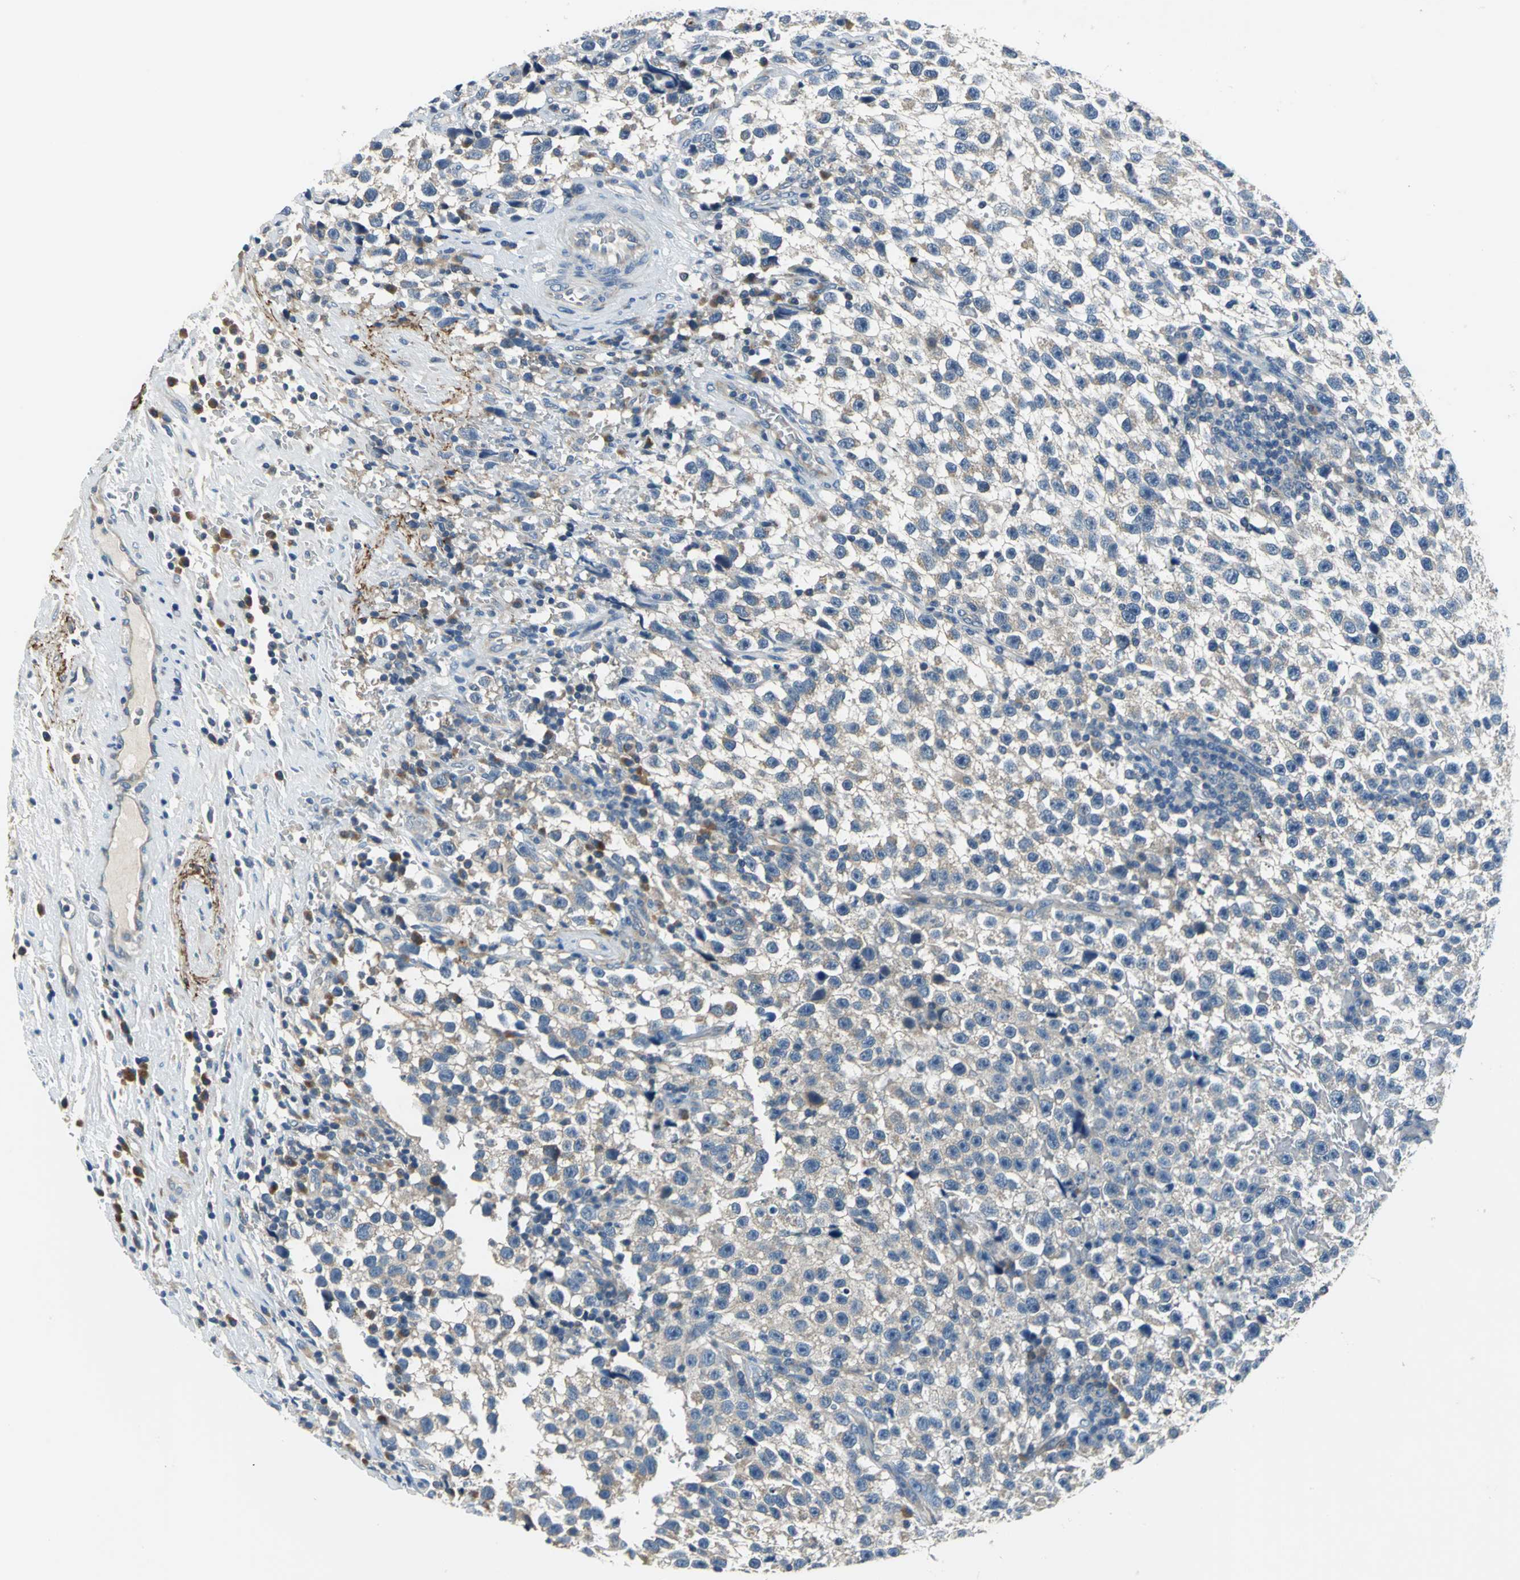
{"staining": {"intensity": "weak", "quantity": "25%-75%", "location": "cytoplasmic/membranous"}, "tissue": "testis cancer", "cell_type": "Tumor cells", "image_type": "cancer", "snomed": [{"axis": "morphology", "description": "Seminoma, NOS"}, {"axis": "topography", "description": "Testis"}], "caption": "Seminoma (testis) was stained to show a protein in brown. There is low levels of weak cytoplasmic/membranous positivity in about 25%-75% of tumor cells.", "gene": "SLC16A7", "patient": {"sex": "male", "age": 33}}